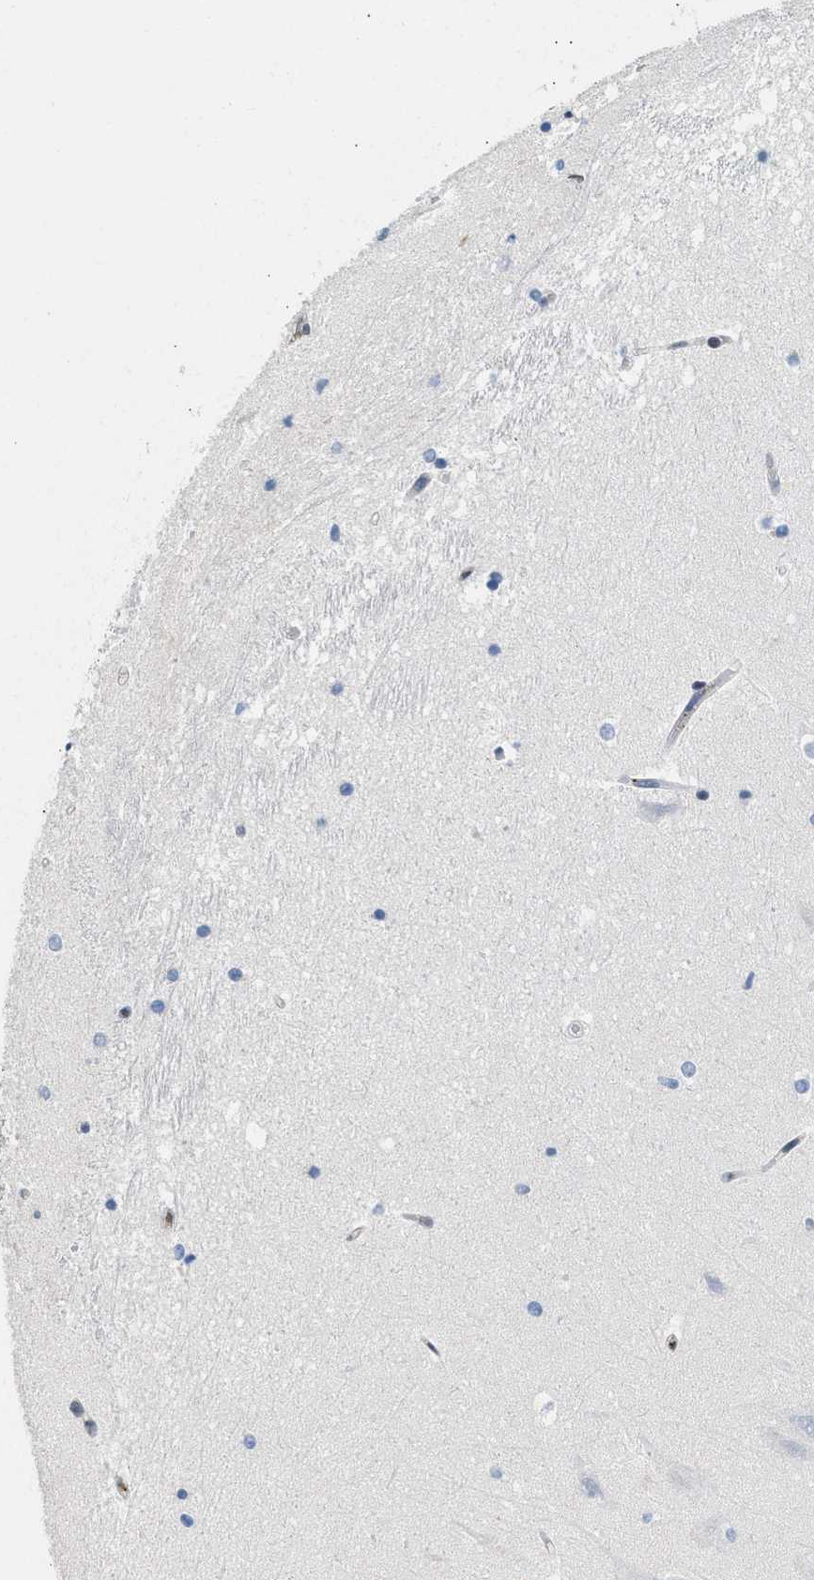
{"staining": {"intensity": "negative", "quantity": "none", "location": "none"}, "tissue": "hippocampus", "cell_type": "Glial cells", "image_type": "normal", "snomed": [{"axis": "morphology", "description": "Normal tissue, NOS"}, {"axis": "topography", "description": "Hippocampus"}], "caption": "This photomicrograph is of benign hippocampus stained with immunohistochemistry (IHC) to label a protein in brown with the nuclei are counter-stained blue. There is no positivity in glial cells. The staining is performed using DAB brown chromogen with nuclei counter-stained in using hematoxylin.", "gene": "LEF1", "patient": {"sex": "male", "age": 45}}